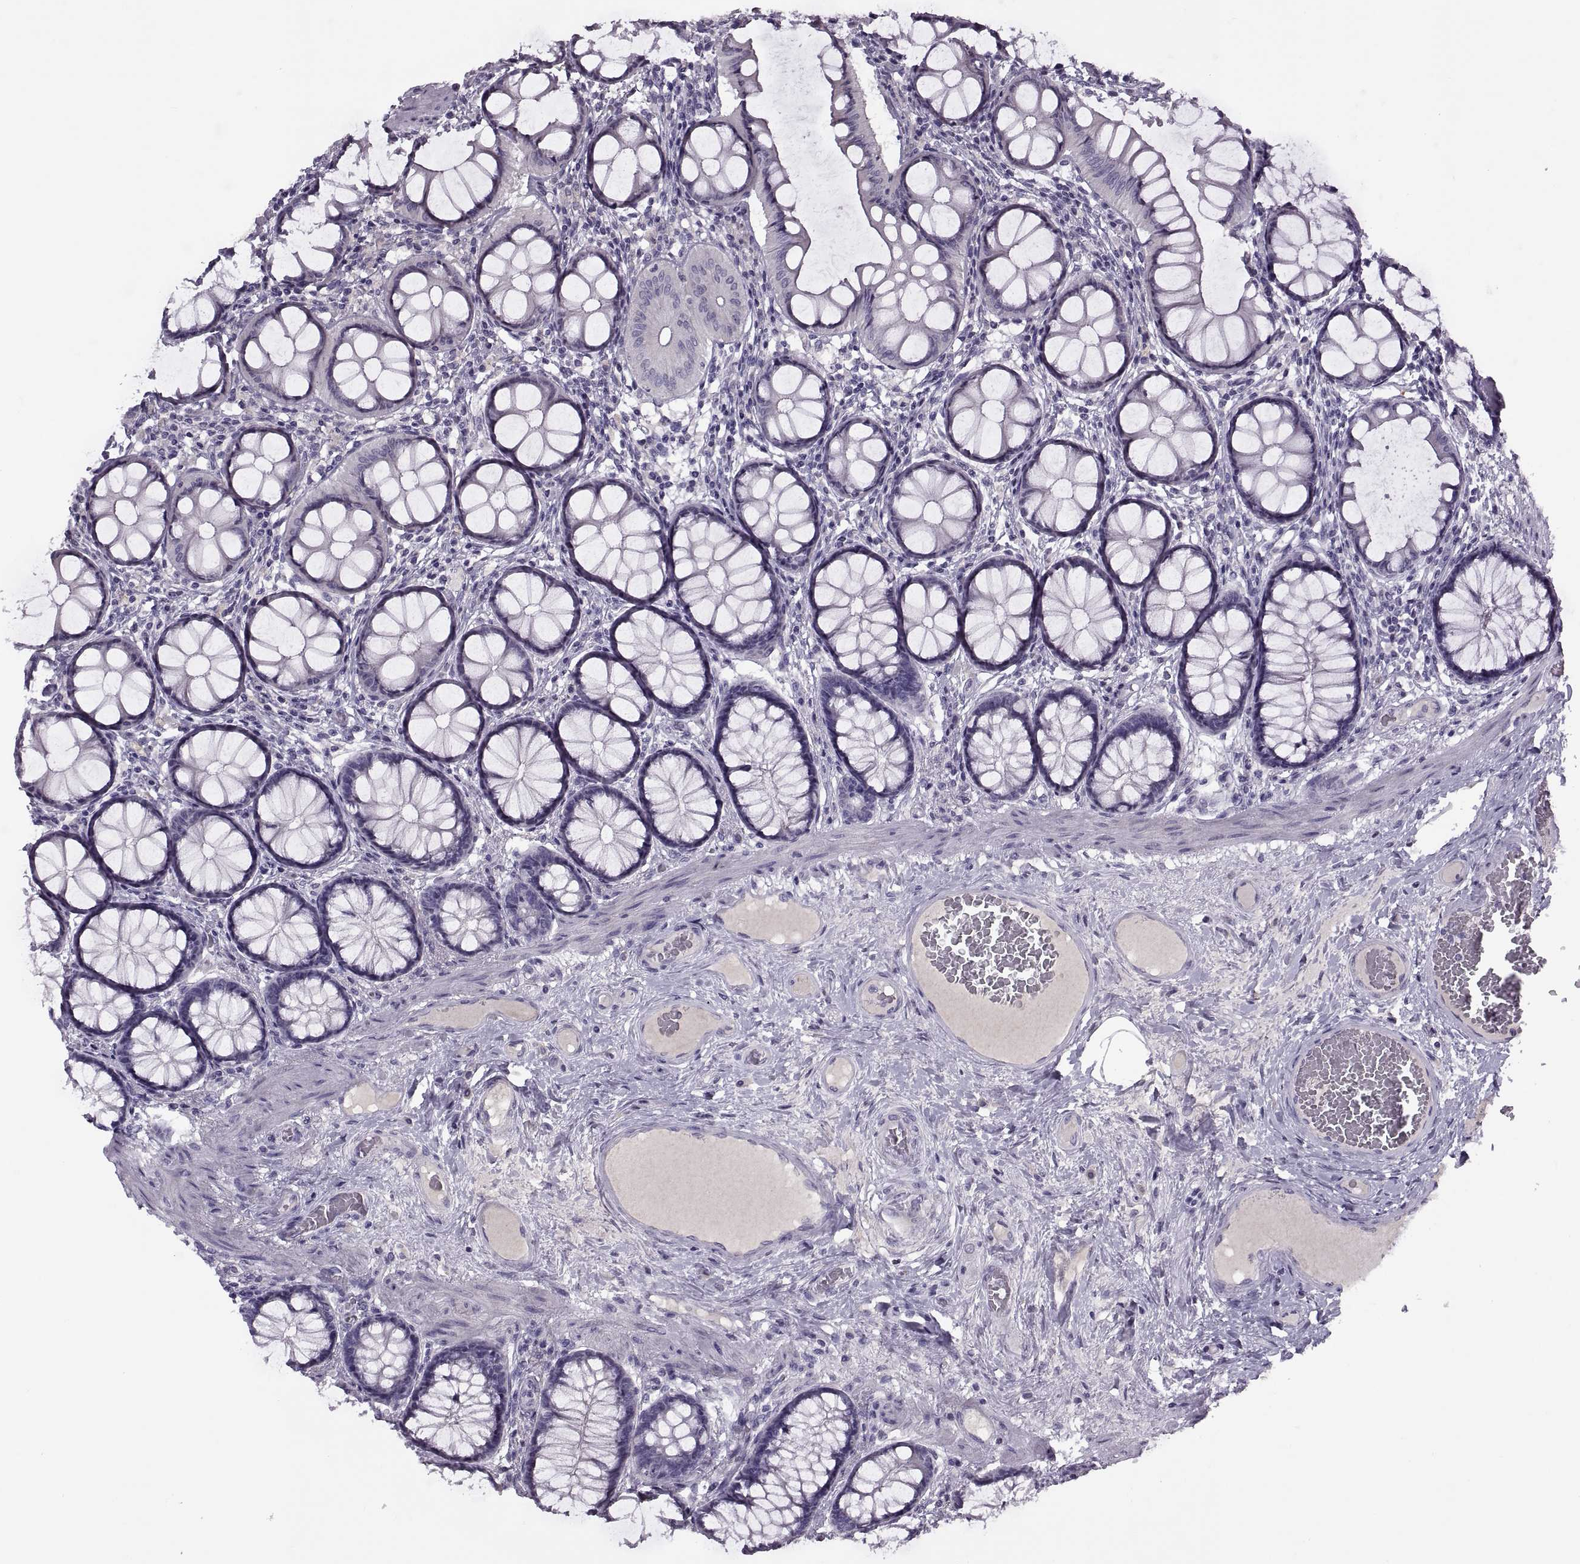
{"staining": {"intensity": "negative", "quantity": "none", "location": "none"}, "tissue": "colon", "cell_type": "Endothelial cells", "image_type": "normal", "snomed": [{"axis": "morphology", "description": "Normal tissue, NOS"}, {"axis": "topography", "description": "Colon"}], "caption": "IHC histopathology image of unremarkable colon stained for a protein (brown), which demonstrates no staining in endothelial cells.", "gene": "RSPH6A", "patient": {"sex": "female", "age": 65}}